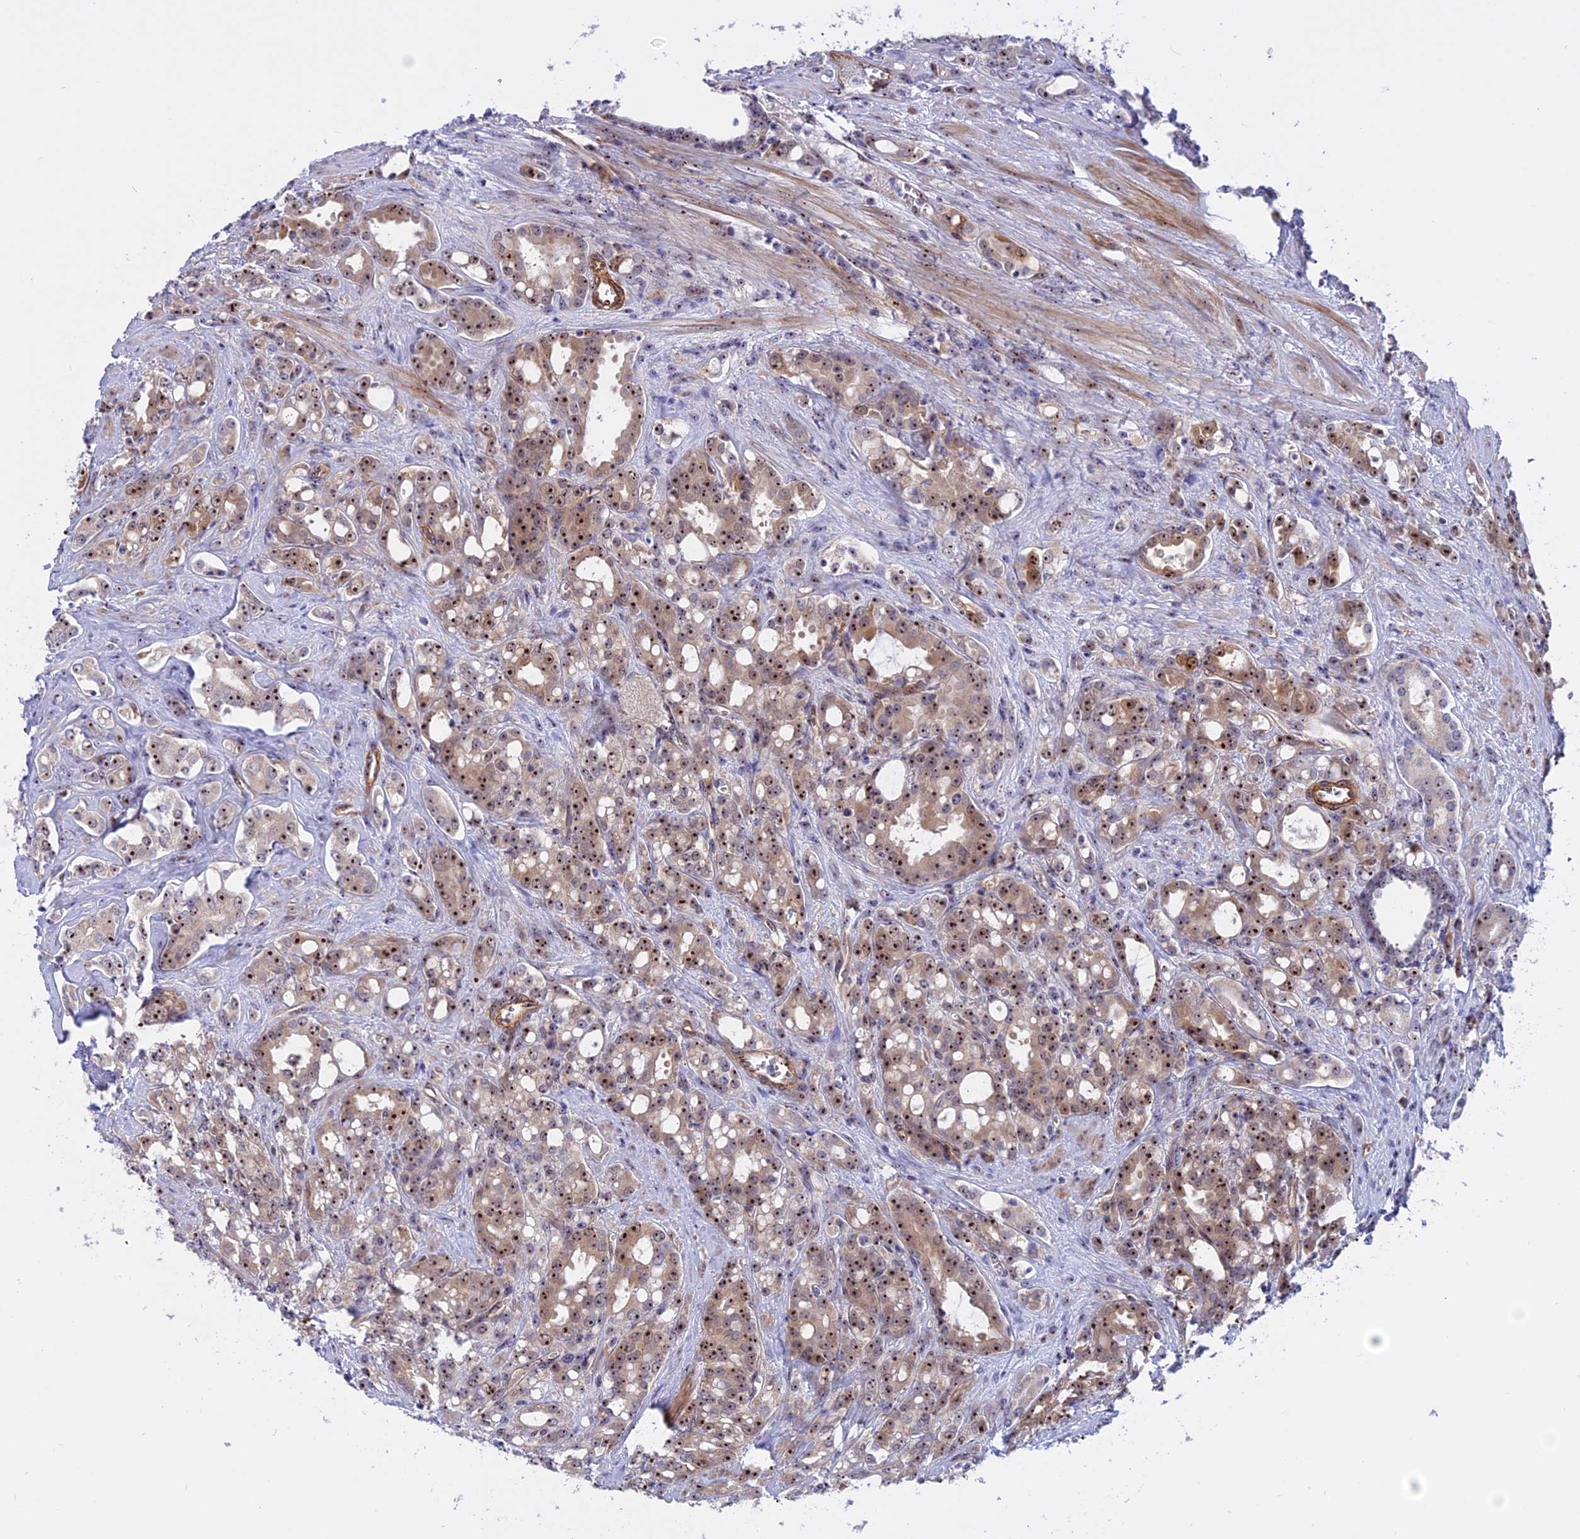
{"staining": {"intensity": "moderate", "quantity": ">75%", "location": "nuclear"}, "tissue": "prostate cancer", "cell_type": "Tumor cells", "image_type": "cancer", "snomed": [{"axis": "morphology", "description": "Adenocarcinoma, High grade"}, {"axis": "topography", "description": "Prostate"}], "caption": "Moderate nuclear positivity is appreciated in about >75% of tumor cells in prostate cancer (high-grade adenocarcinoma). Nuclei are stained in blue.", "gene": "DBNDD1", "patient": {"sex": "male", "age": 72}}